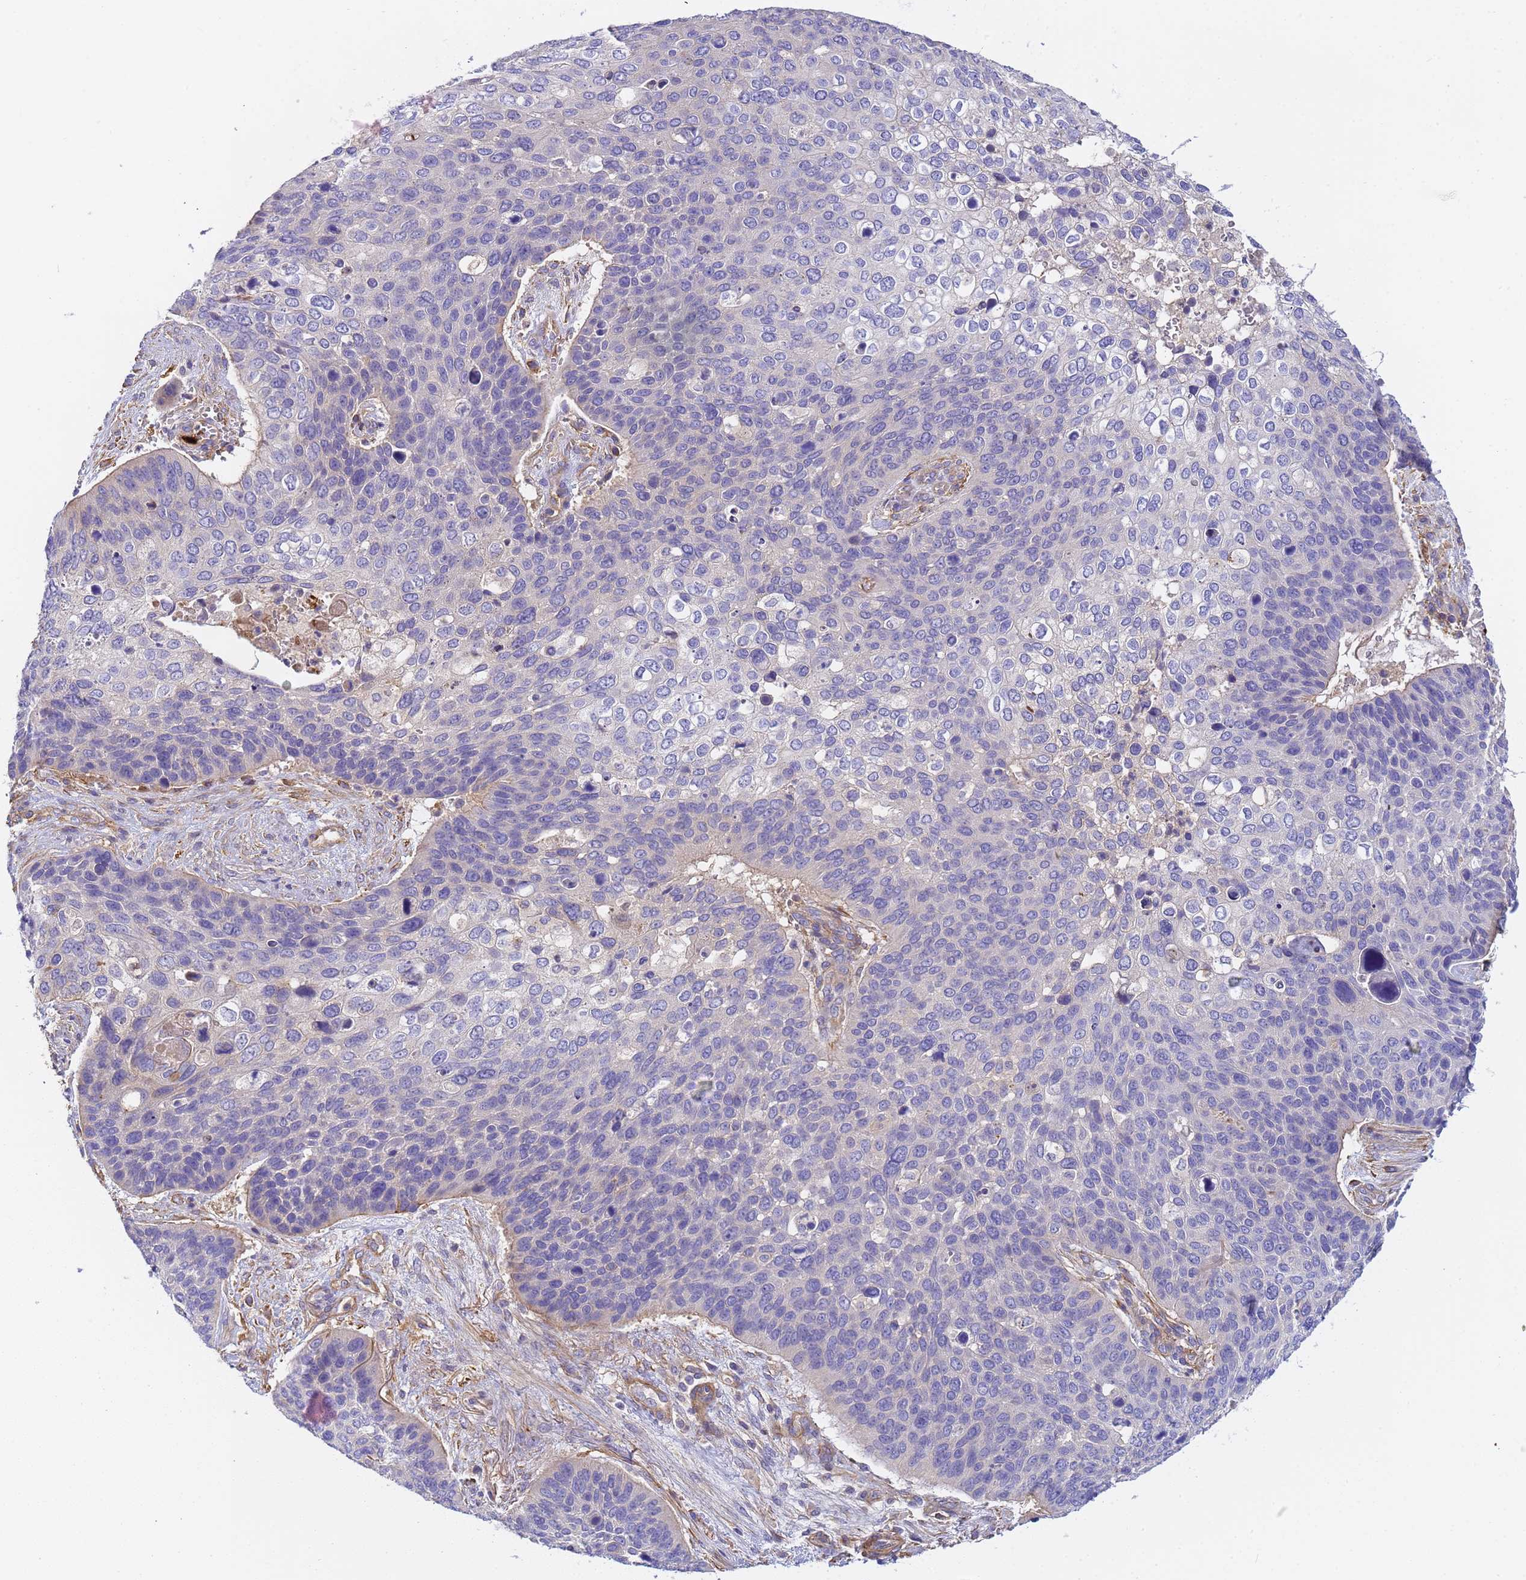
{"staining": {"intensity": "negative", "quantity": "none", "location": "none"}, "tissue": "skin cancer", "cell_type": "Tumor cells", "image_type": "cancer", "snomed": [{"axis": "morphology", "description": "Basal cell carcinoma"}, {"axis": "topography", "description": "Skin"}], "caption": "Skin cancer was stained to show a protein in brown. There is no significant staining in tumor cells.", "gene": "MYL12A", "patient": {"sex": "female", "age": 74}}